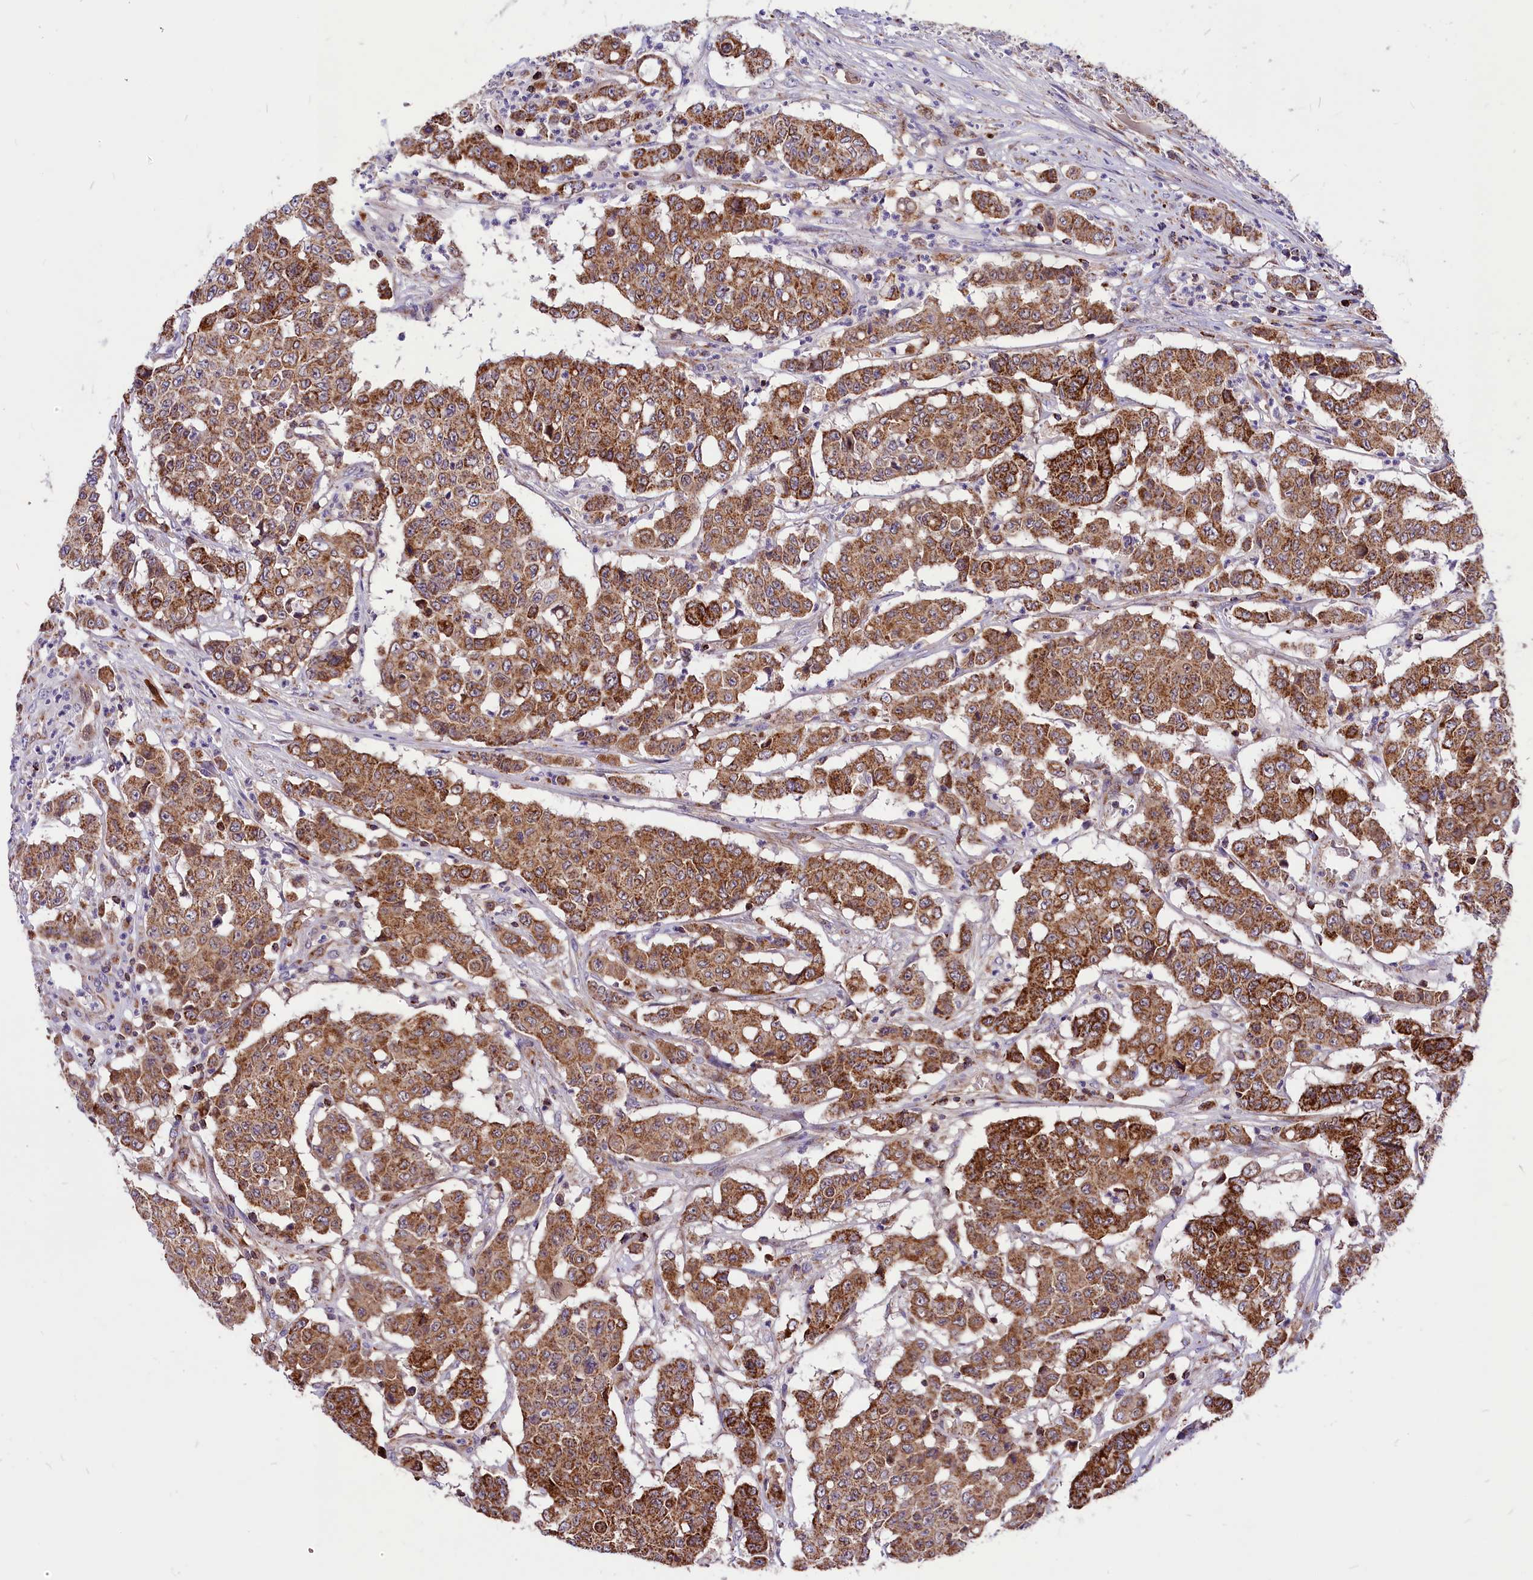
{"staining": {"intensity": "strong", "quantity": ">75%", "location": "cytoplasmic/membranous"}, "tissue": "colorectal cancer", "cell_type": "Tumor cells", "image_type": "cancer", "snomed": [{"axis": "morphology", "description": "Adenocarcinoma, NOS"}, {"axis": "topography", "description": "Colon"}], "caption": "The micrograph reveals staining of adenocarcinoma (colorectal), revealing strong cytoplasmic/membranous protein staining (brown color) within tumor cells. Using DAB (brown) and hematoxylin (blue) stains, captured at high magnification using brightfield microscopy.", "gene": "COX17", "patient": {"sex": "male", "age": 51}}